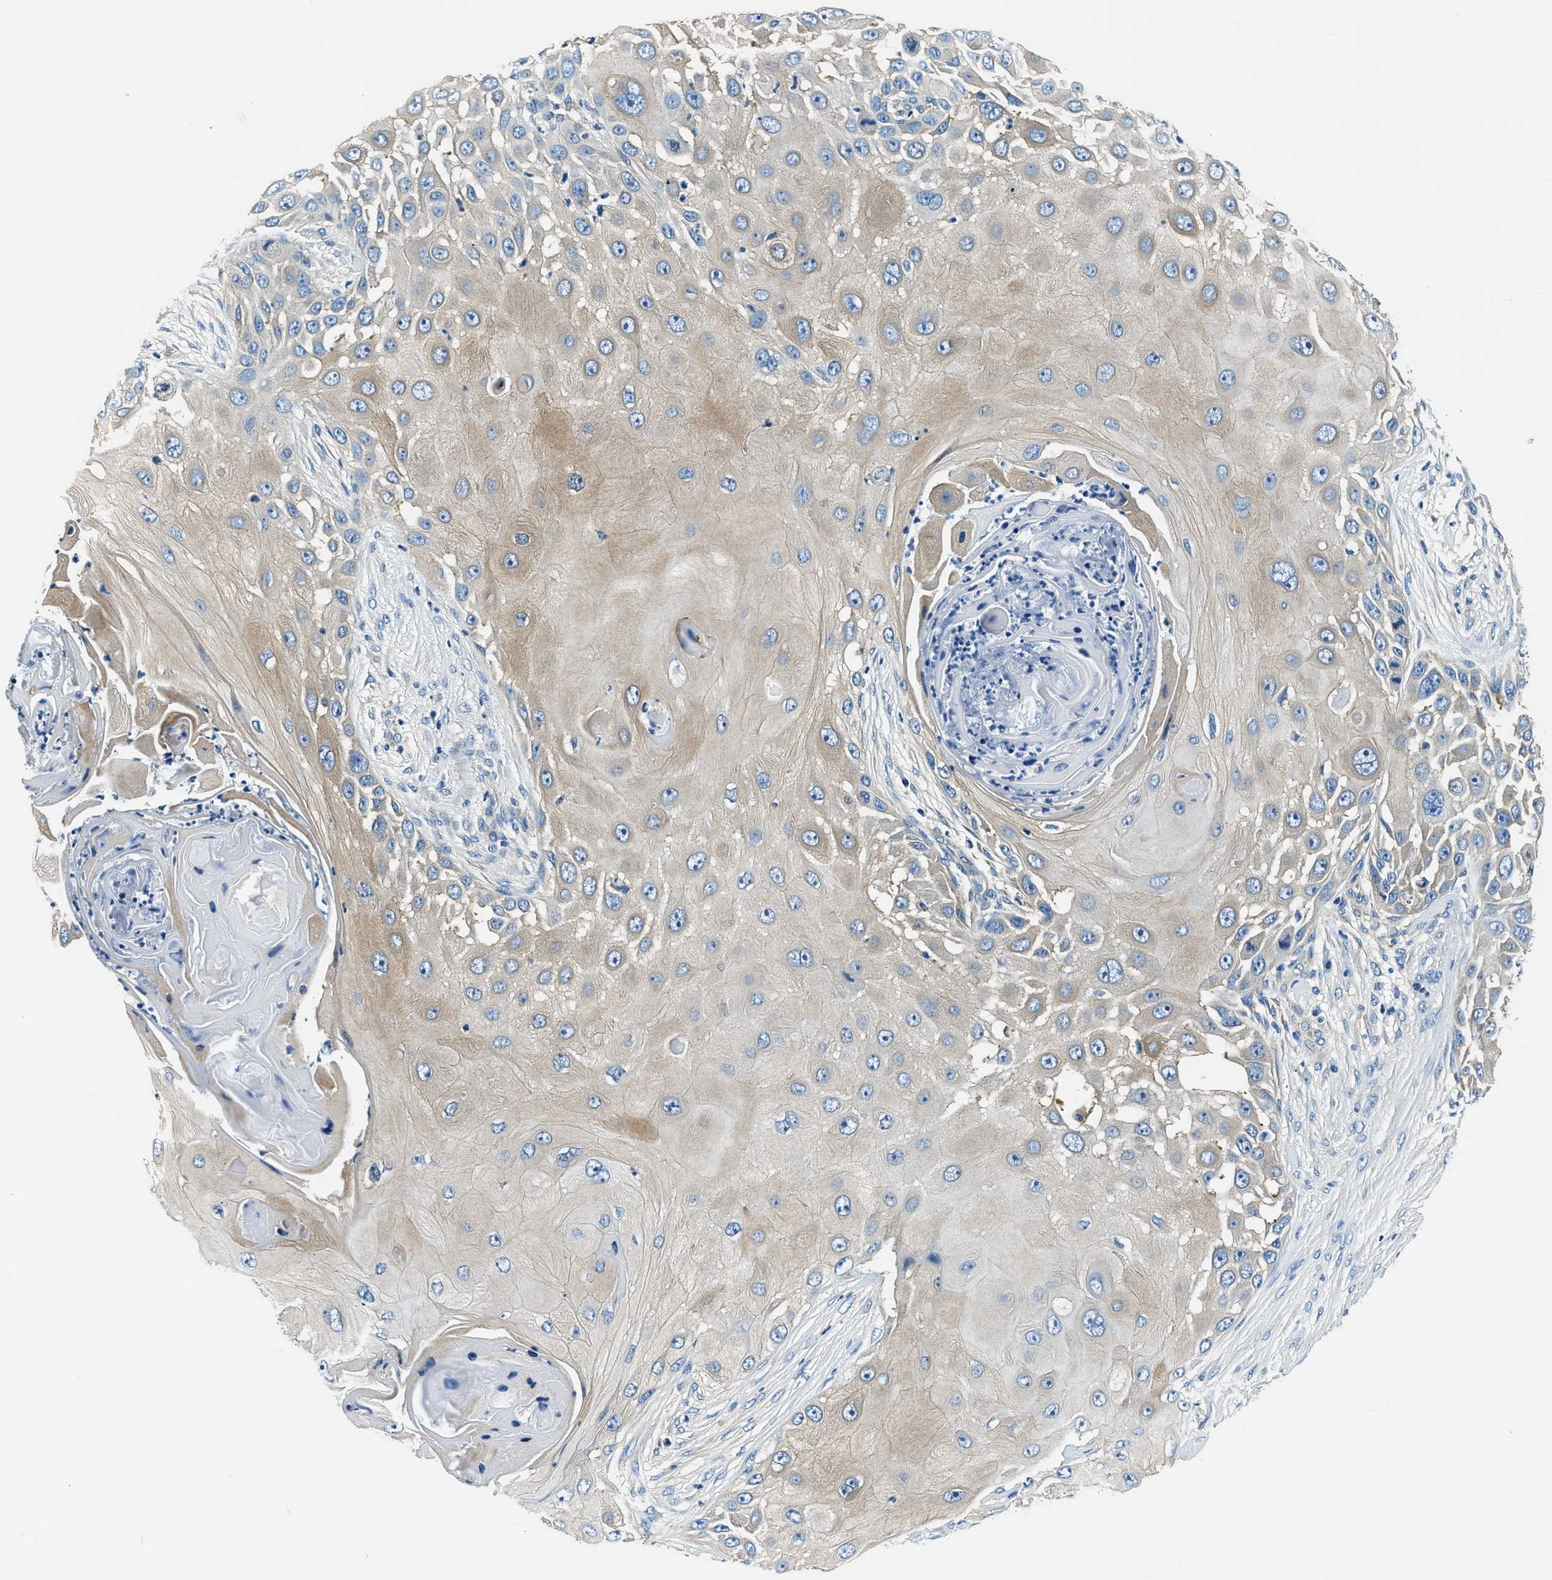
{"staining": {"intensity": "weak", "quantity": ">75%", "location": "cytoplasmic/membranous"}, "tissue": "skin cancer", "cell_type": "Tumor cells", "image_type": "cancer", "snomed": [{"axis": "morphology", "description": "Squamous cell carcinoma, NOS"}, {"axis": "topography", "description": "Skin"}], "caption": "Immunohistochemical staining of skin cancer (squamous cell carcinoma) exhibits low levels of weak cytoplasmic/membranous protein expression in approximately >75% of tumor cells.", "gene": "TWF1", "patient": {"sex": "female", "age": 44}}